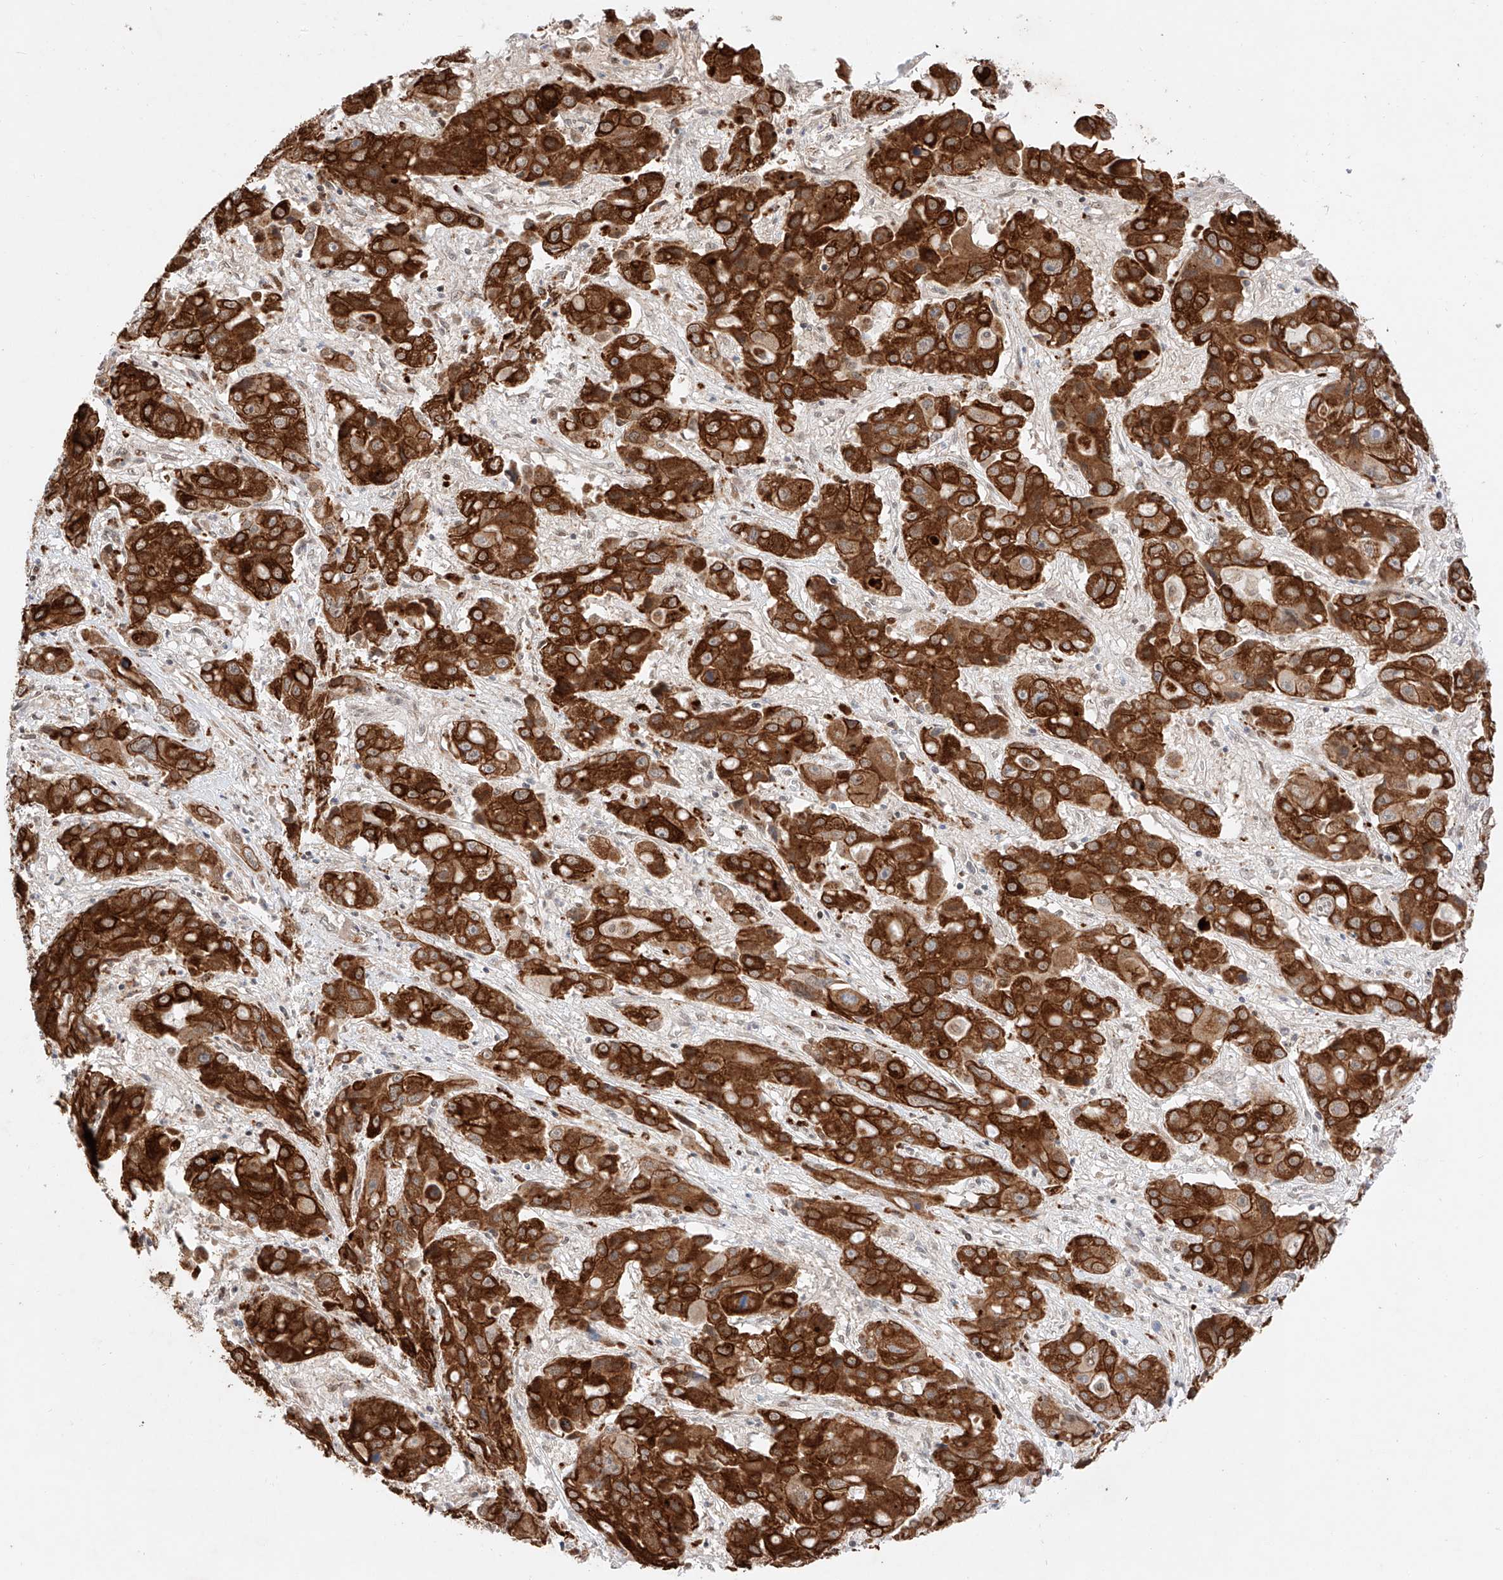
{"staining": {"intensity": "strong", "quantity": ">75%", "location": "cytoplasmic/membranous"}, "tissue": "liver cancer", "cell_type": "Tumor cells", "image_type": "cancer", "snomed": [{"axis": "morphology", "description": "Cholangiocarcinoma"}, {"axis": "topography", "description": "Liver"}], "caption": "Immunohistochemical staining of liver cancer reveals strong cytoplasmic/membranous protein expression in about >75% of tumor cells.", "gene": "GCNT1", "patient": {"sex": "male", "age": 67}}